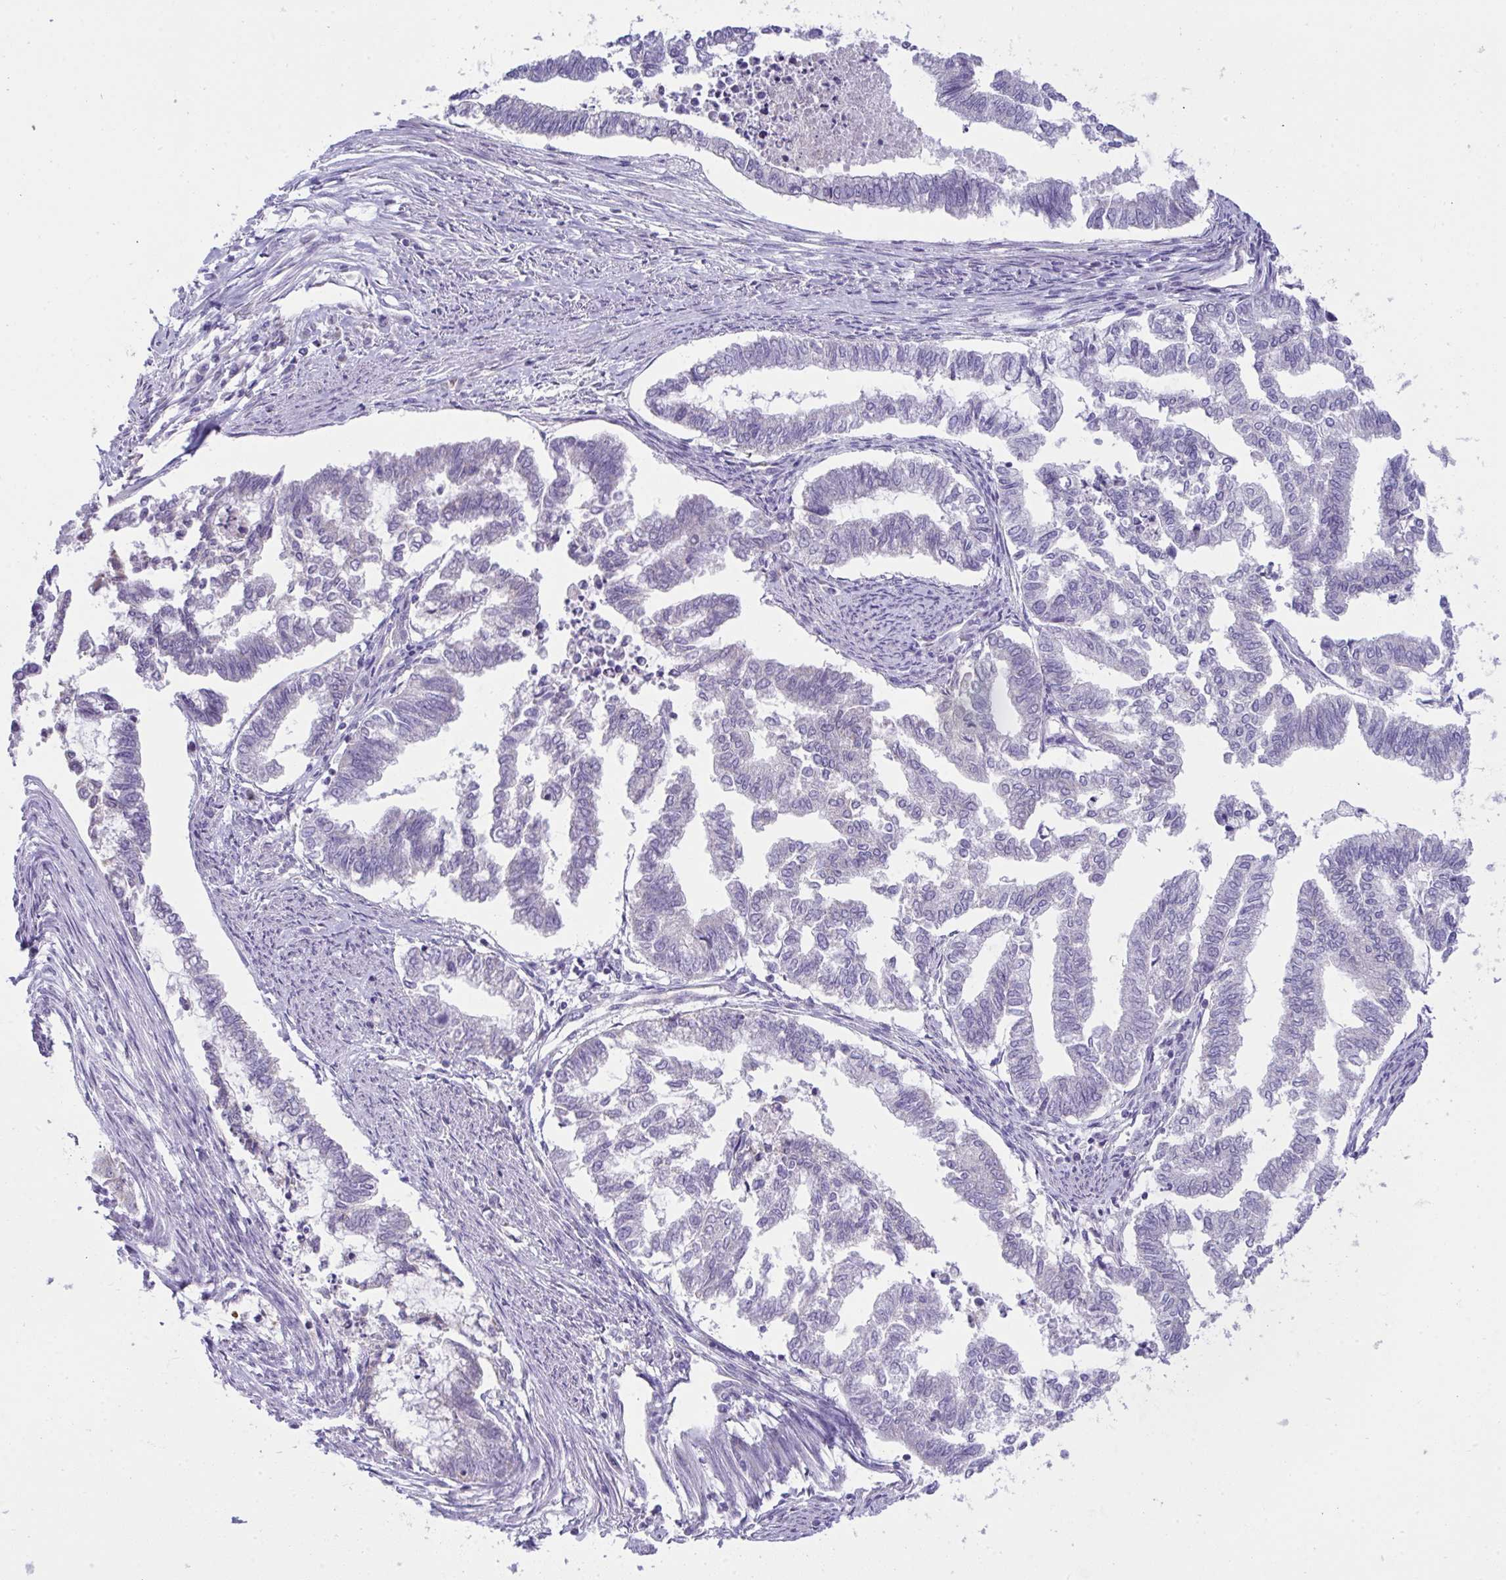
{"staining": {"intensity": "negative", "quantity": "none", "location": "none"}, "tissue": "endometrial cancer", "cell_type": "Tumor cells", "image_type": "cancer", "snomed": [{"axis": "morphology", "description": "Adenocarcinoma, NOS"}, {"axis": "topography", "description": "Endometrium"}], "caption": "The histopathology image reveals no staining of tumor cells in endometrial adenocarcinoma.", "gene": "PLA2G12B", "patient": {"sex": "female", "age": 79}}